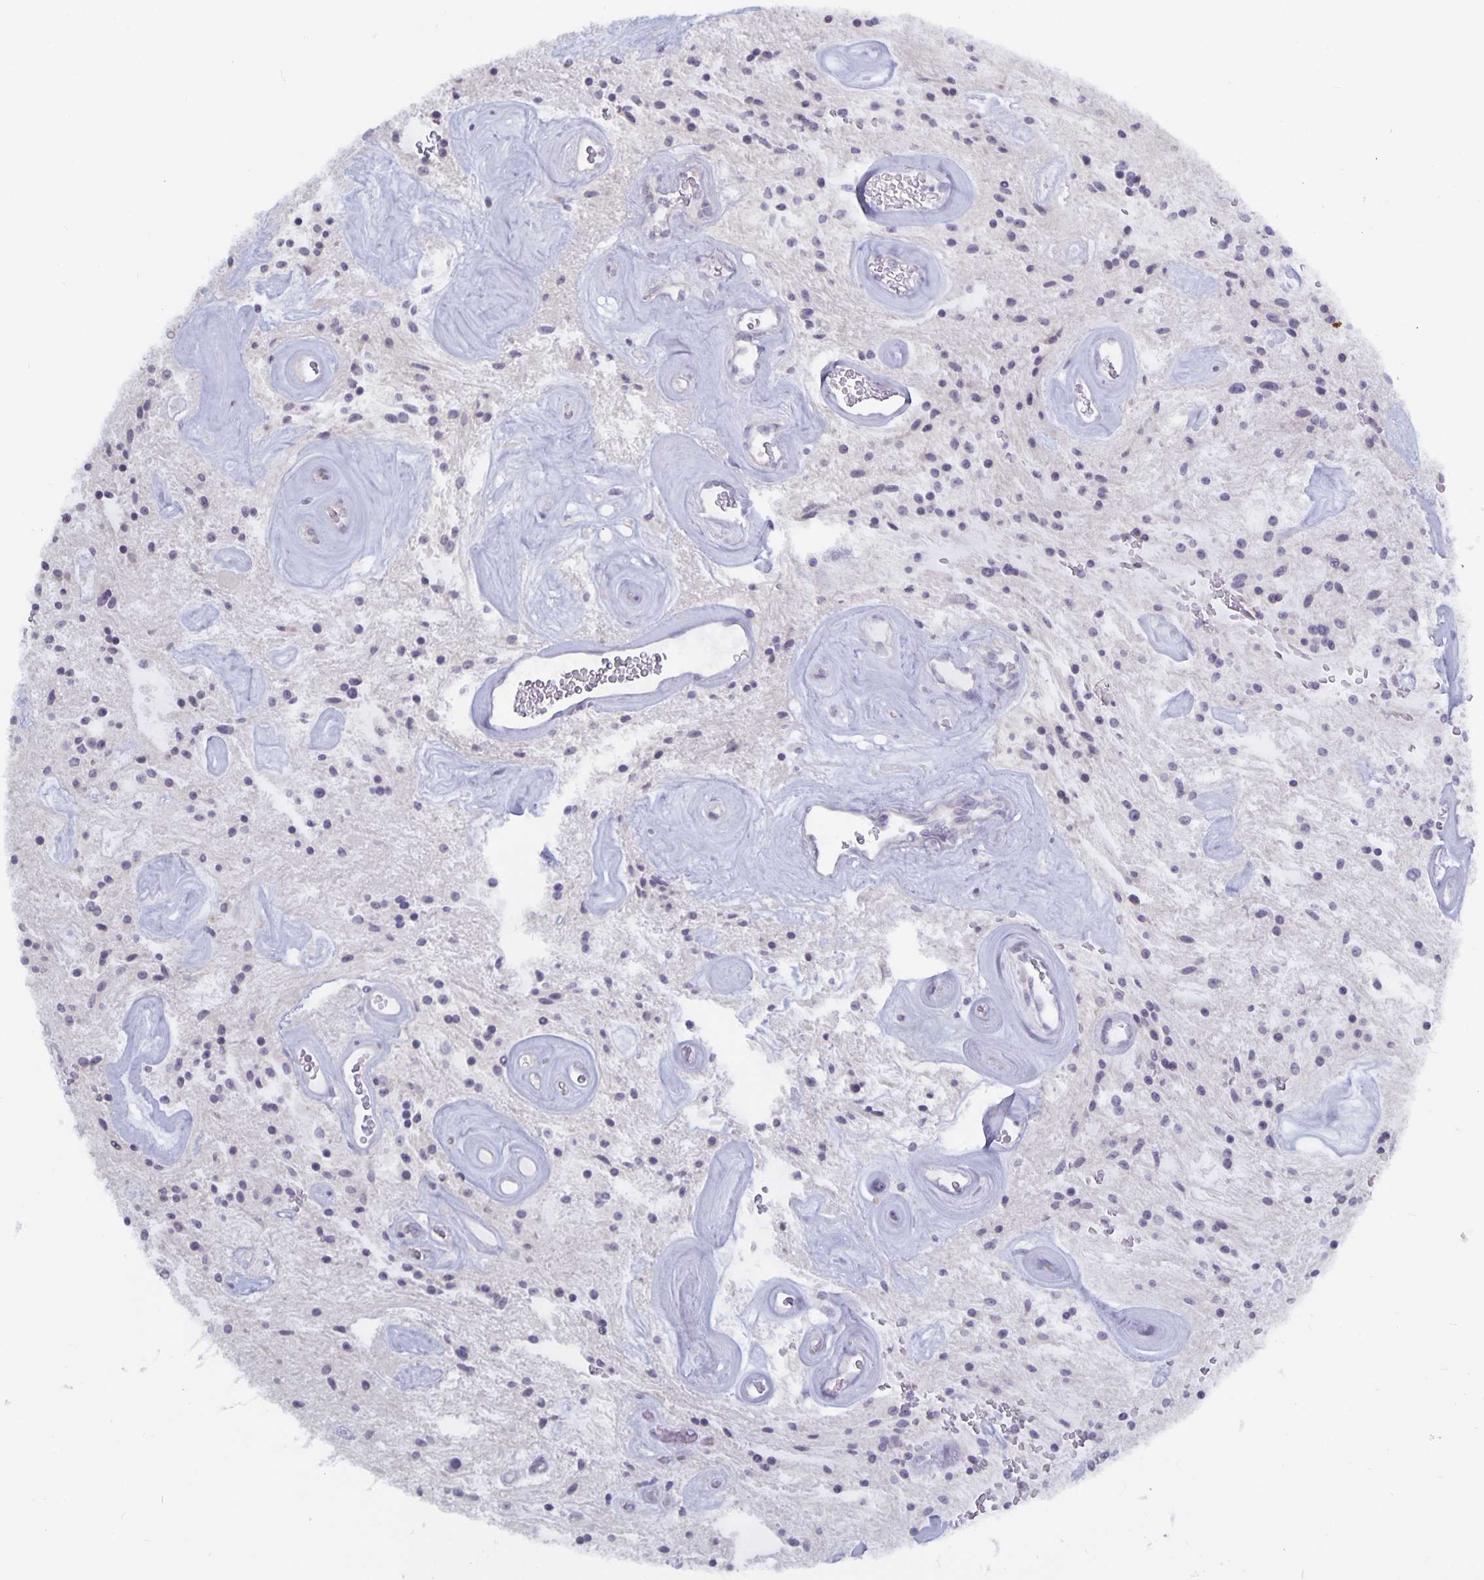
{"staining": {"intensity": "negative", "quantity": "none", "location": "none"}, "tissue": "glioma", "cell_type": "Tumor cells", "image_type": "cancer", "snomed": [{"axis": "morphology", "description": "Glioma, malignant, Low grade"}, {"axis": "topography", "description": "Cerebellum"}], "caption": "Immunohistochemistry photomicrograph of neoplastic tissue: glioma stained with DAB exhibits no significant protein expression in tumor cells.", "gene": "PLCB3", "patient": {"sex": "female", "age": 14}}